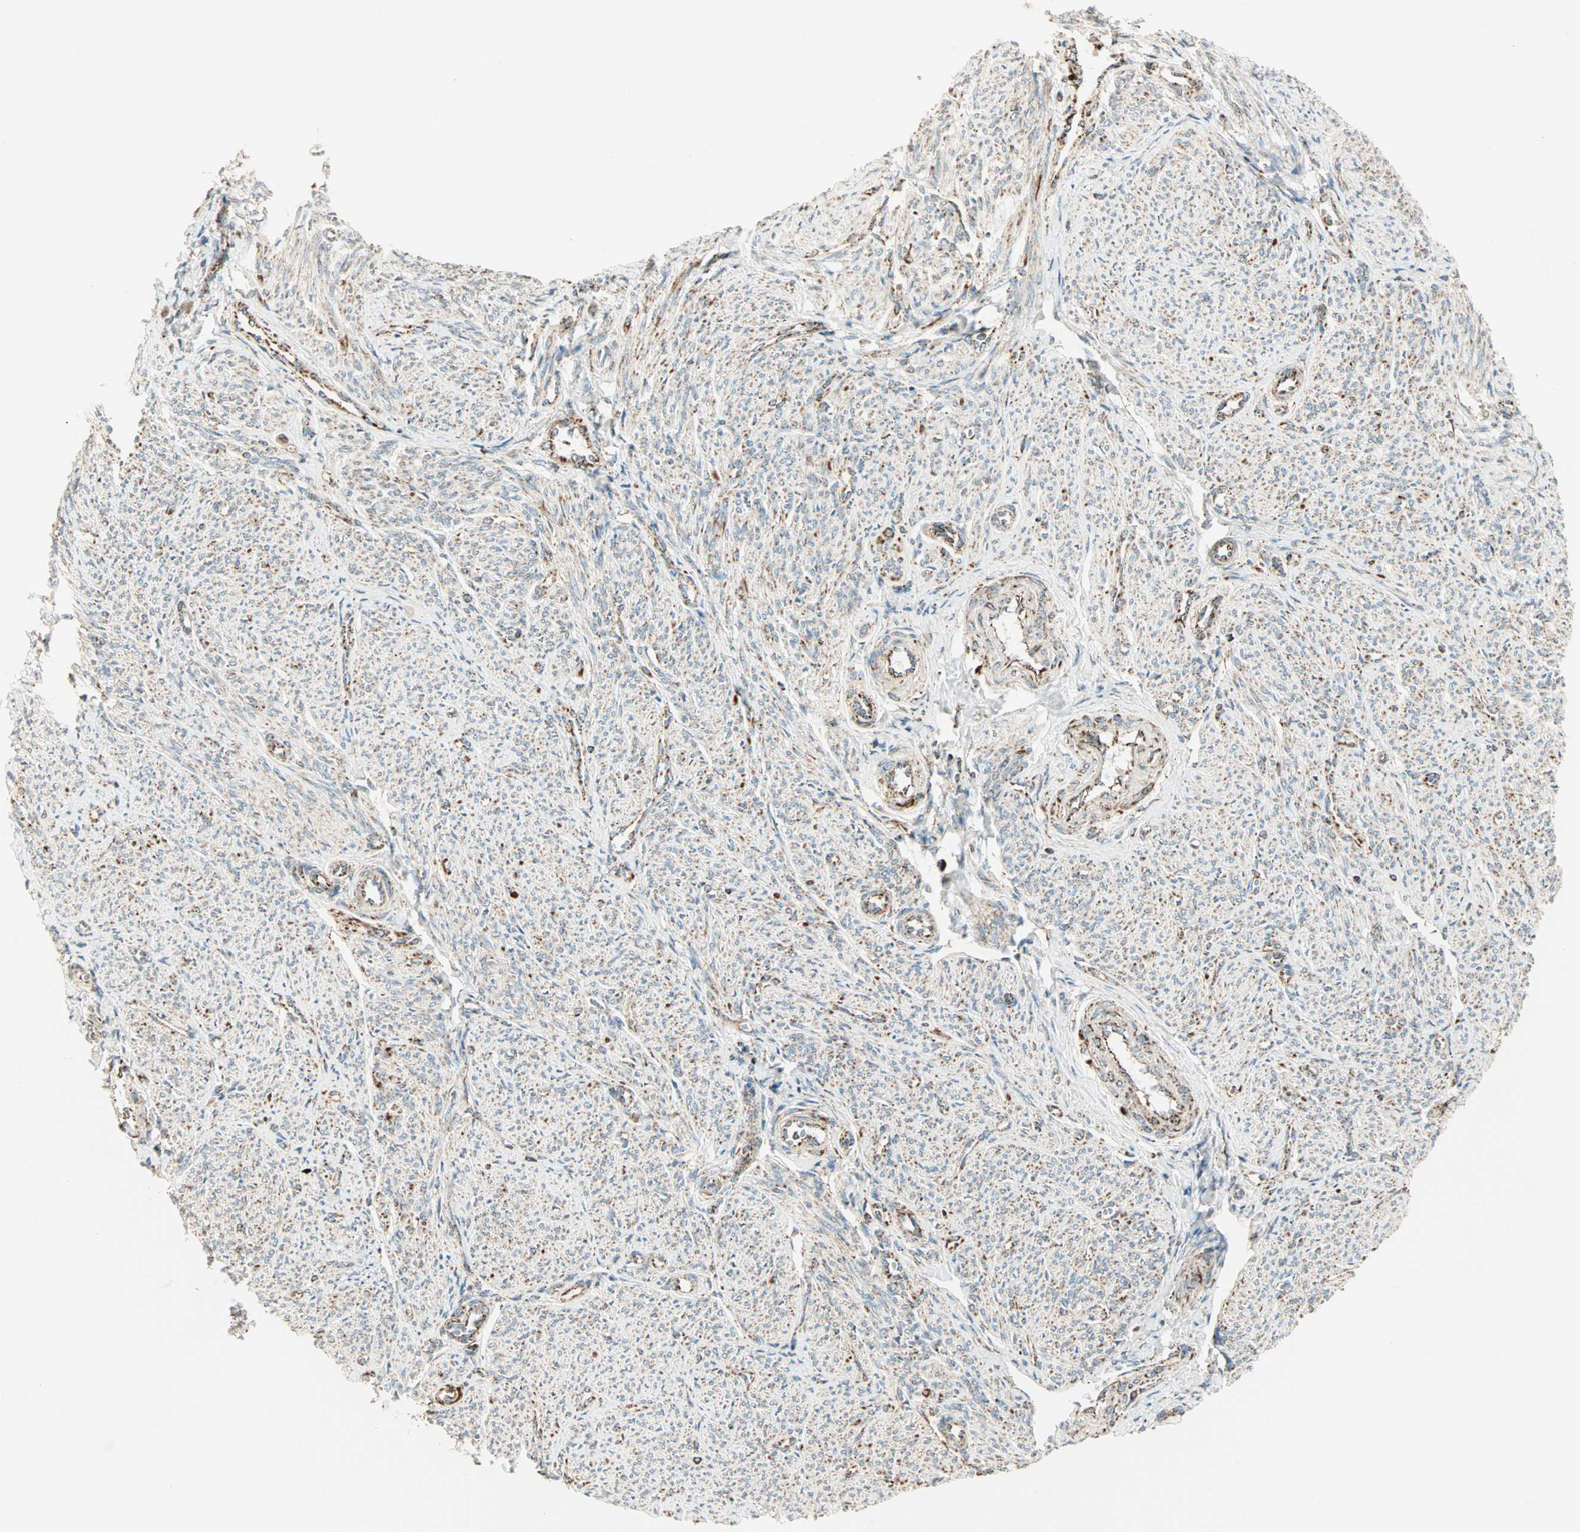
{"staining": {"intensity": "weak", "quantity": "25%-75%", "location": "cytoplasmic/membranous"}, "tissue": "smooth muscle", "cell_type": "Smooth muscle cells", "image_type": "normal", "snomed": [{"axis": "morphology", "description": "Normal tissue, NOS"}, {"axis": "topography", "description": "Smooth muscle"}], "caption": "High-power microscopy captured an immunohistochemistry (IHC) image of benign smooth muscle, revealing weak cytoplasmic/membranous staining in approximately 25%-75% of smooth muscle cells. The staining was performed using DAB (3,3'-diaminobenzidine), with brown indicating positive protein expression. Nuclei are stained blue with hematoxylin.", "gene": "SPRY4", "patient": {"sex": "female", "age": 65}}